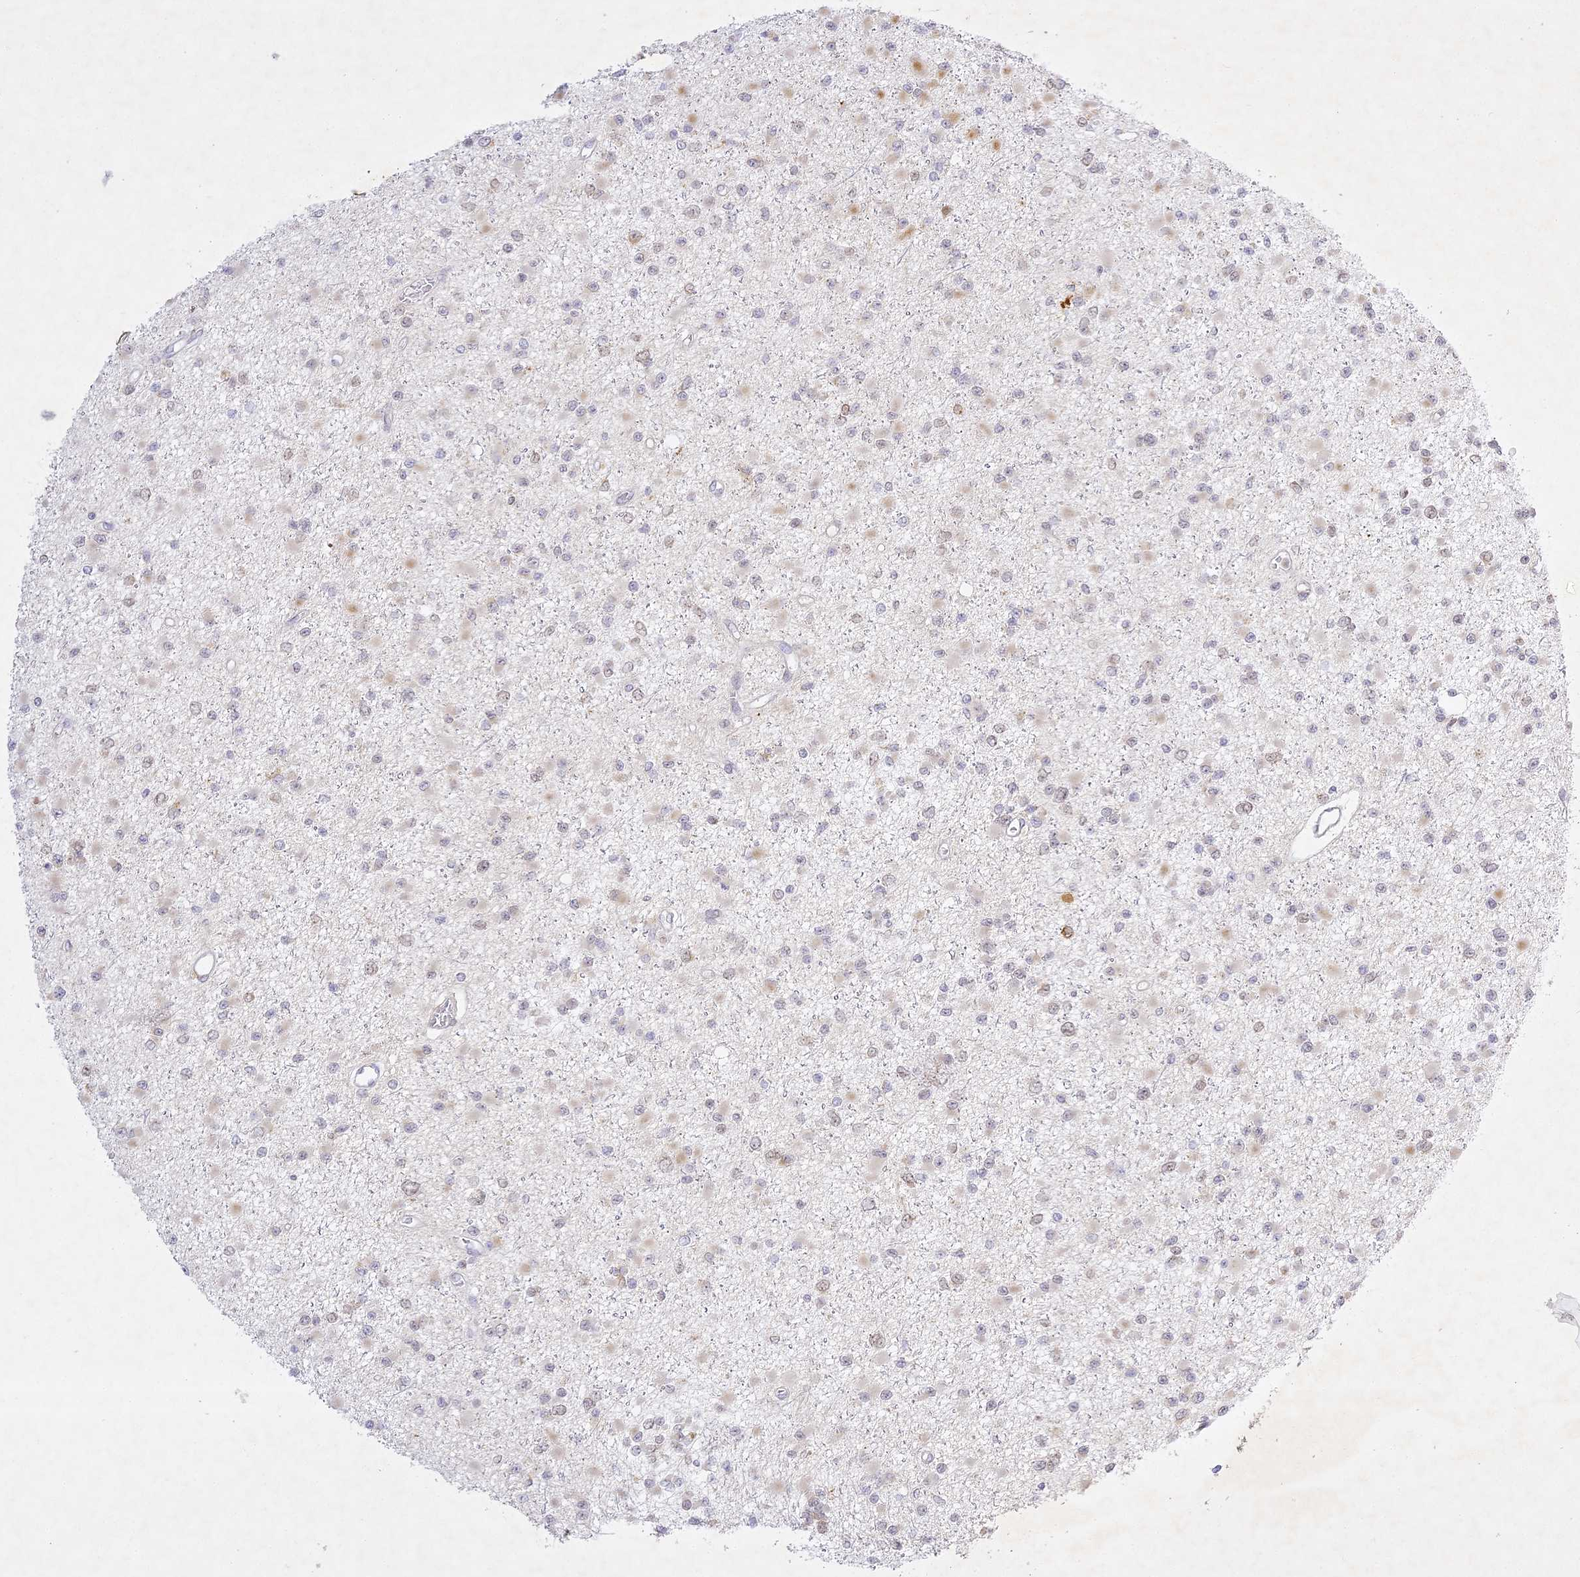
{"staining": {"intensity": "negative", "quantity": "none", "location": "none"}, "tissue": "glioma", "cell_type": "Tumor cells", "image_type": "cancer", "snomed": [{"axis": "morphology", "description": "Glioma, malignant, Low grade"}, {"axis": "topography", "description": "Brain"}], "caption": "The immunohistochemistry (IHC) histopathology image has no significant staining in tumor cells of low-grade glioma (malignant) tissue.", "gene": "SLC30A5", "patient": {"sex": "female", "age": 22}}